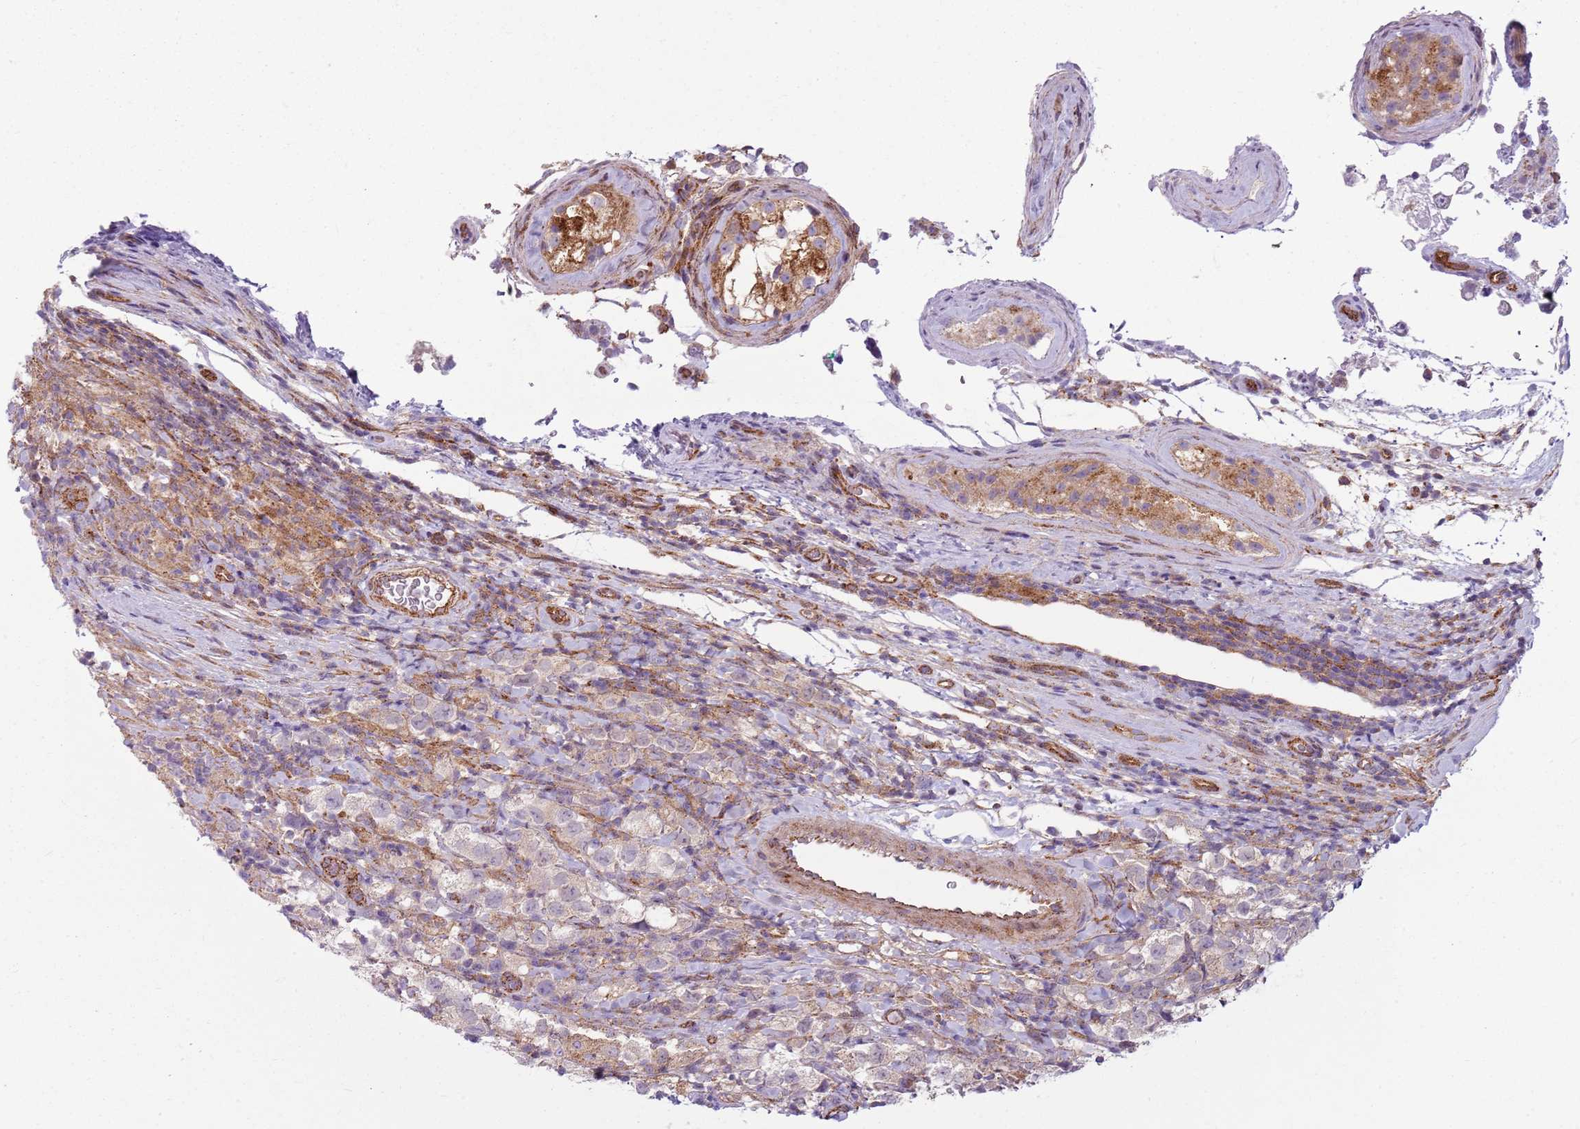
{"staining": {"intensity": "weak", "quantity": "<25%", "location": "cytoplasmic/membranous"}, "tissue": "testis cancer", "cell_type": "Tumor cells", "image_type": "cancer", "snomed": [{"axis": "morphology", "description": "Seminoma, NOS"}, {"axis": "morphology", "description": "Carcinoma, Embryonal, NOS"}, {"axis": "topography", "description": "Testis"}], "caption": "High power microscopy photomicrograph of an IHC image of testis cancer, revealing no significant expression in tumor cells. Brightfield microscopy of immunohistochemistry stained with DAB (3,3'-diaminobenzidine) (brown) and hematoxylin (blue), captured at high magnification.", "gene": "SNX1", "patient": {"sex": "male", "age": 41}}